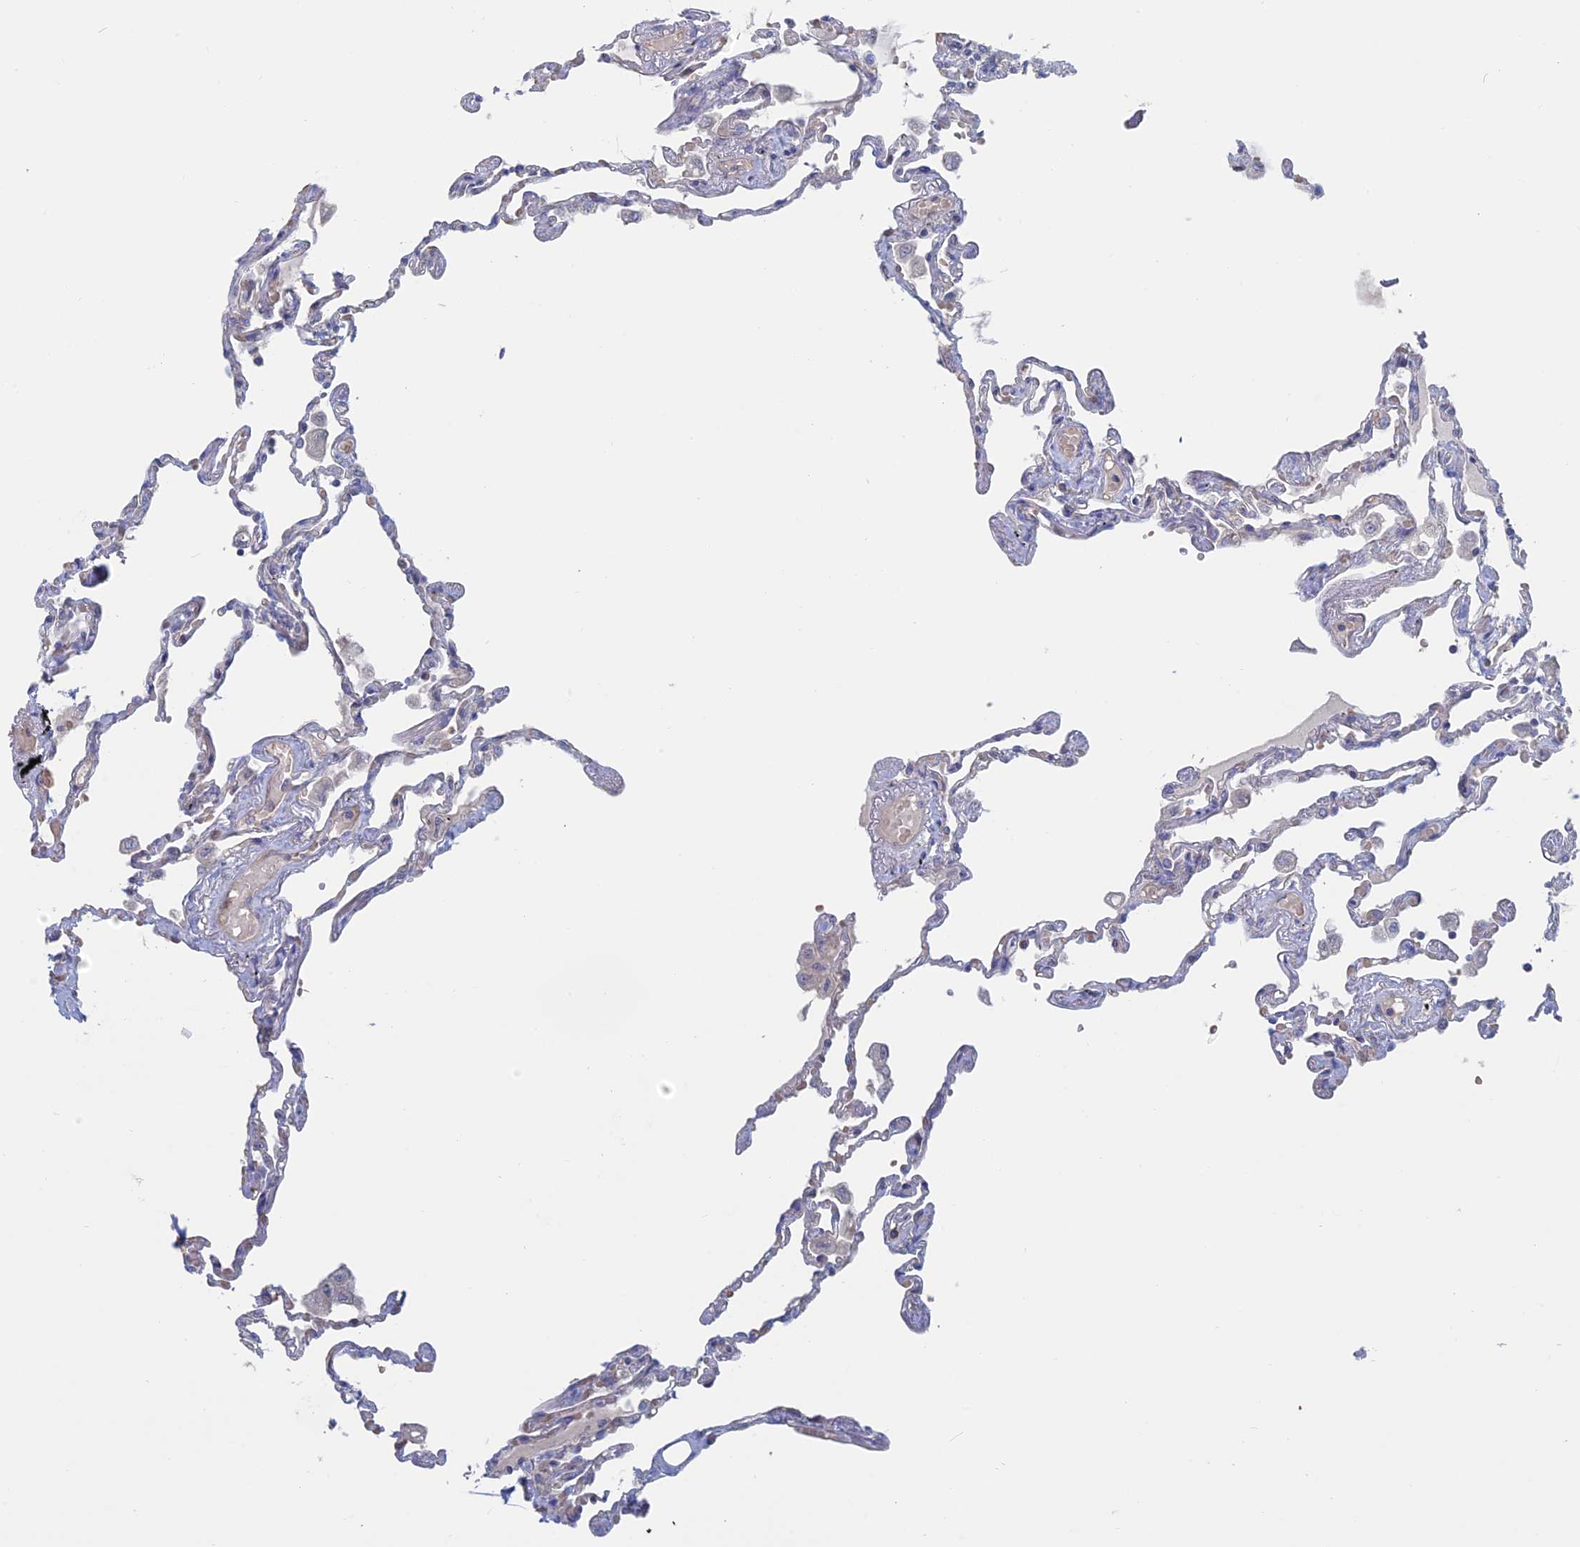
{"staining": {"intensity": "negative", "quantity": "none", "location": "none"}, "tissue": "lung", "cell_type": "Alveolar cells", "image_type": "normal", "snomed": [{"axis": "morphology", "description": "Normal tissue, NOS"}, {"axis": "topography", "description": "Lung"}], "caption": "Immunohistochemistry (IHC) photomicrograph of normal lung: human lung stained with DAB (3,3'-diaminobenzidine) demonstrates no significant protein positivity in alveolar cells.", "gene": "TBC1D30", "patient": {"sex": "female", "age": 67}}